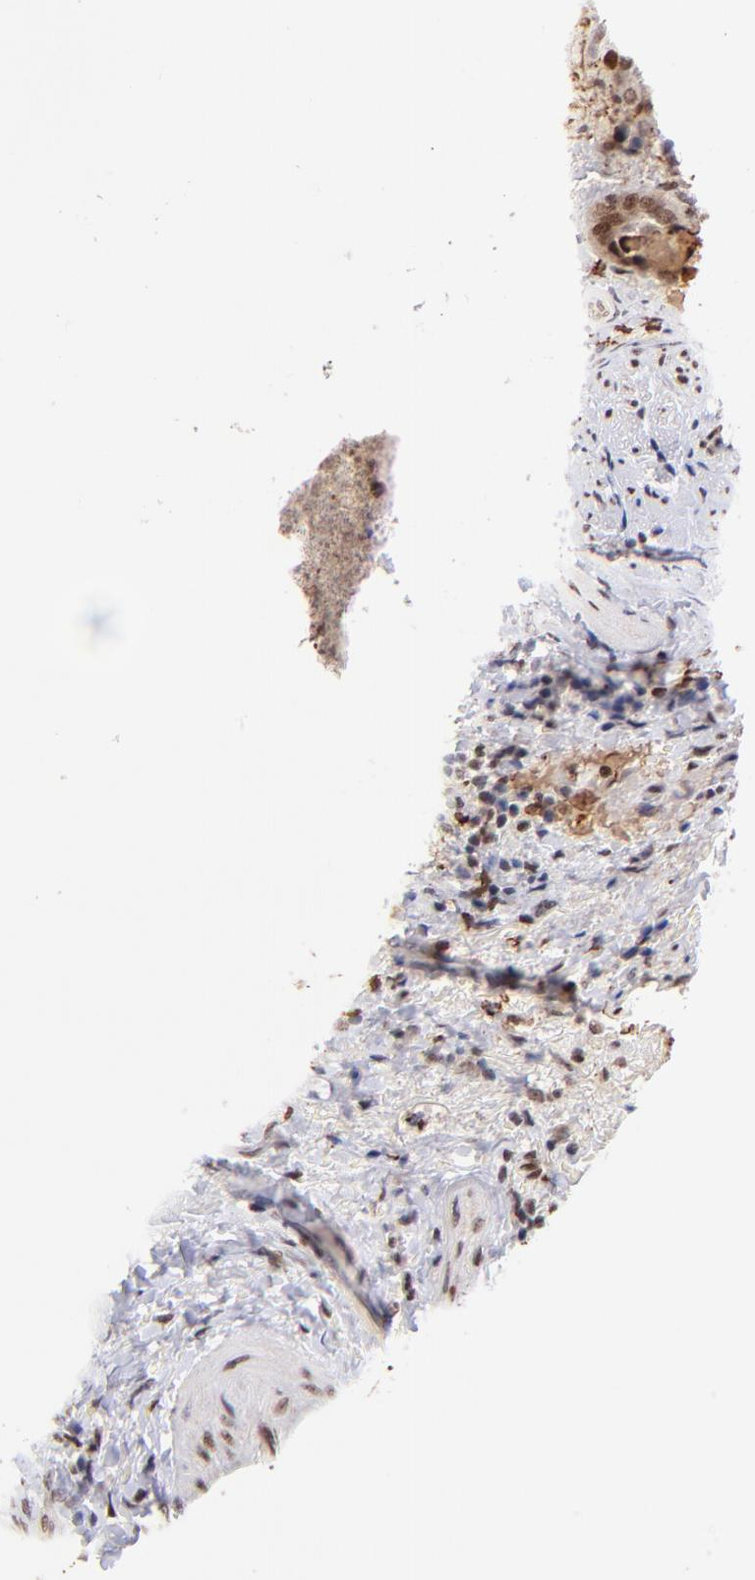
{"staining": {"intensity": "moderate", "quantity": ">75%", "location": "nuclear"}, "tissue": "thyroid cancer", "cell_type": "Tumor cells", "image_type": "cancer", "snomed": [{"axis": "morphology", "description": "Papillary adenocarcinoma, NOS"}, {"axis": "topography", "description": "Thyroid gland"}], "caption": "Brown immunohistochemical staining in human papillary adenocarcinoma (thyroid) displays moderate nuclear staining in about >75% of tumor cells. (DAB (3,3'-diaminobenzidine) = brown stain, brightfield microscopy at high magnification).", "gene": "MIDEAS", "patient": {"sex": "female", "age": 71}}